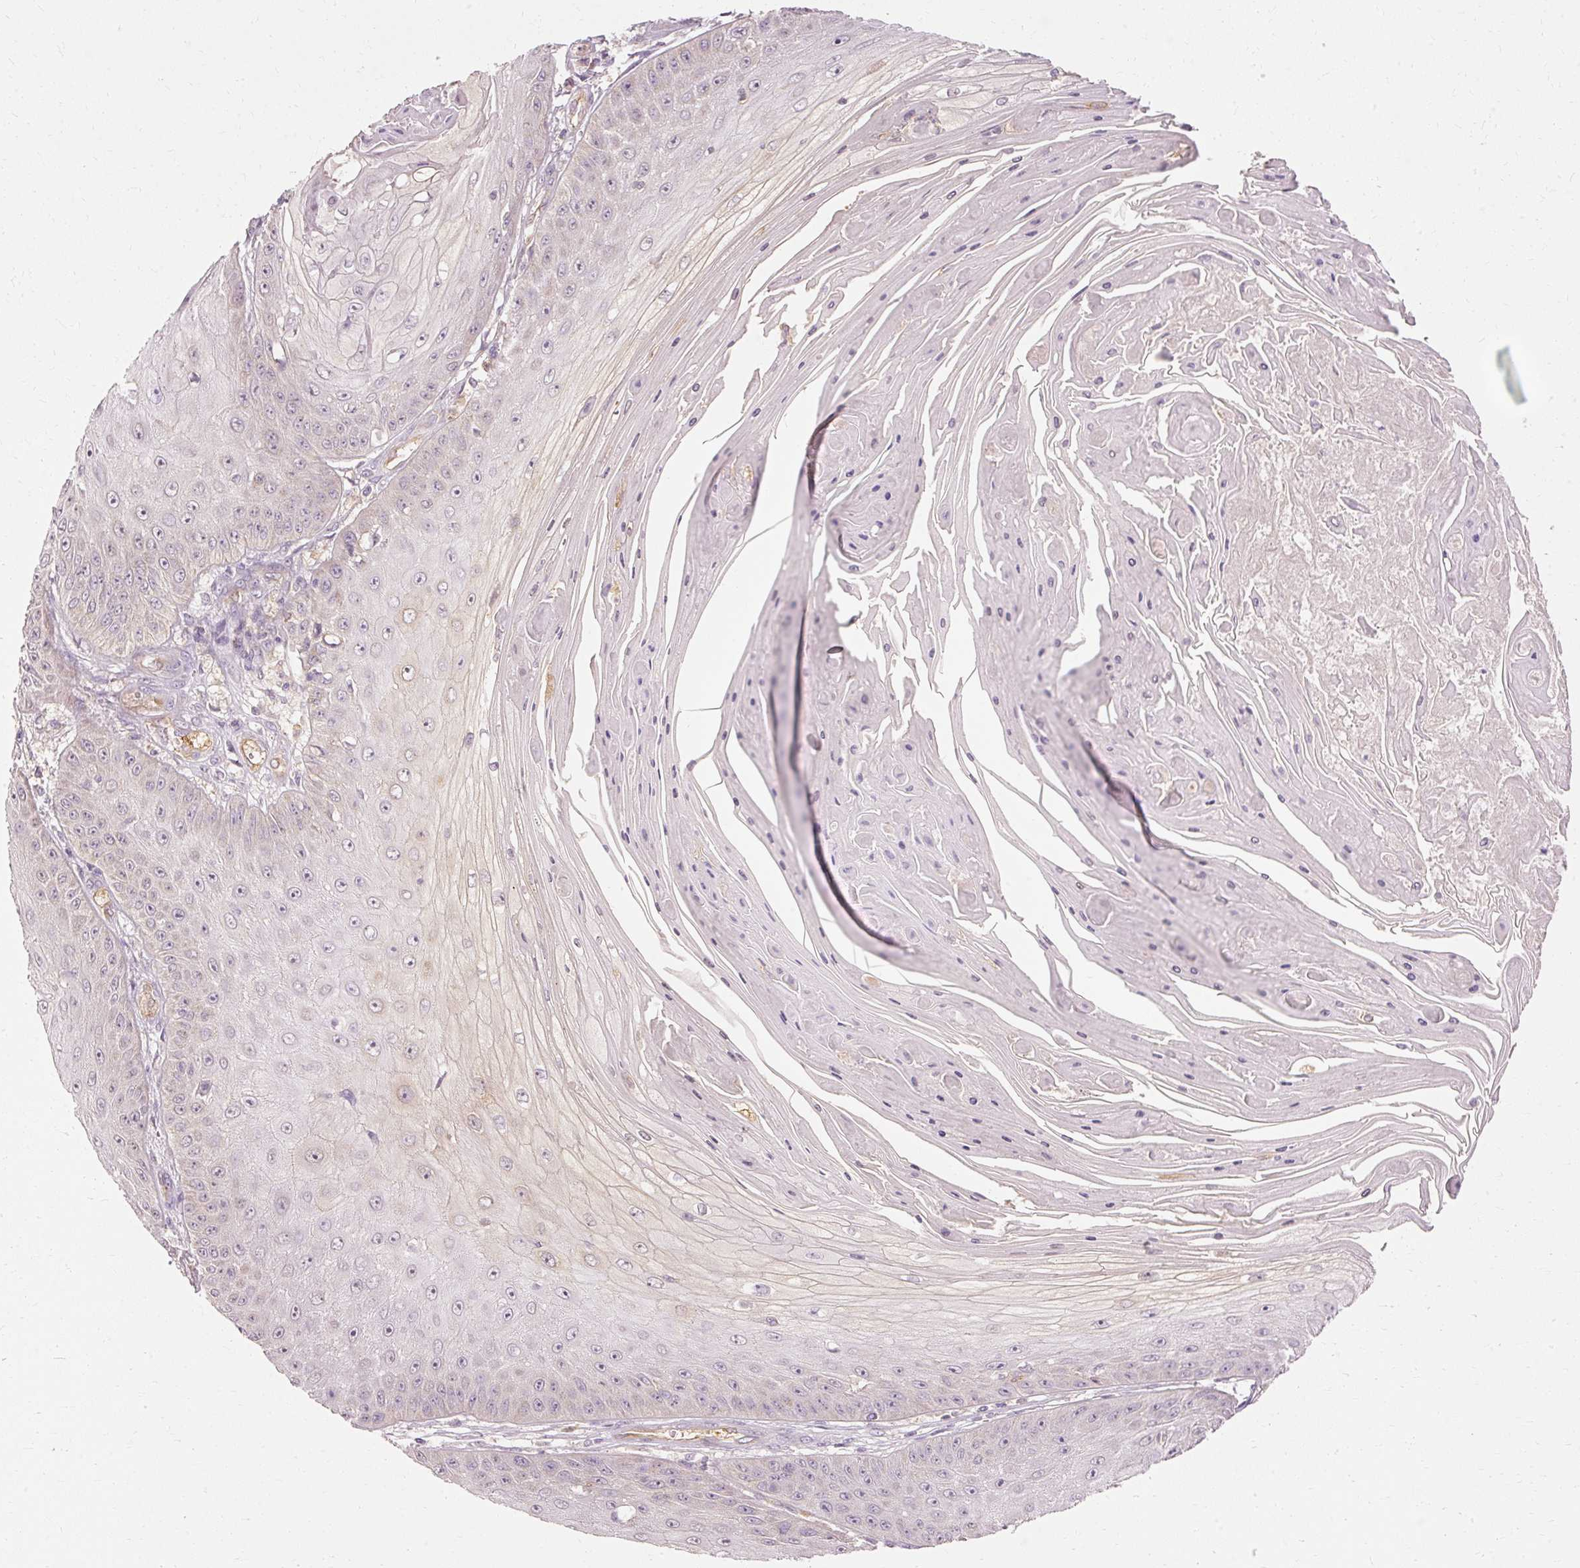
{"staining": {"intensity": "negative", "quantity": "none", "location": "none"}, "tissue": "skin cancer", "cell_type": "Tumor cells", "image_type": "cancer", "snomed": [{"axis": "morphology", "description": "Squamous cell carcinoma, NOS"}, {"axis": "topography", "description": "Skin"}], "caption": "This is an IHC image of human skin cancer. There is no expression in tumor cells.", "gene": "ARMH3", "patient": {"sex": "male", "age": 70}}